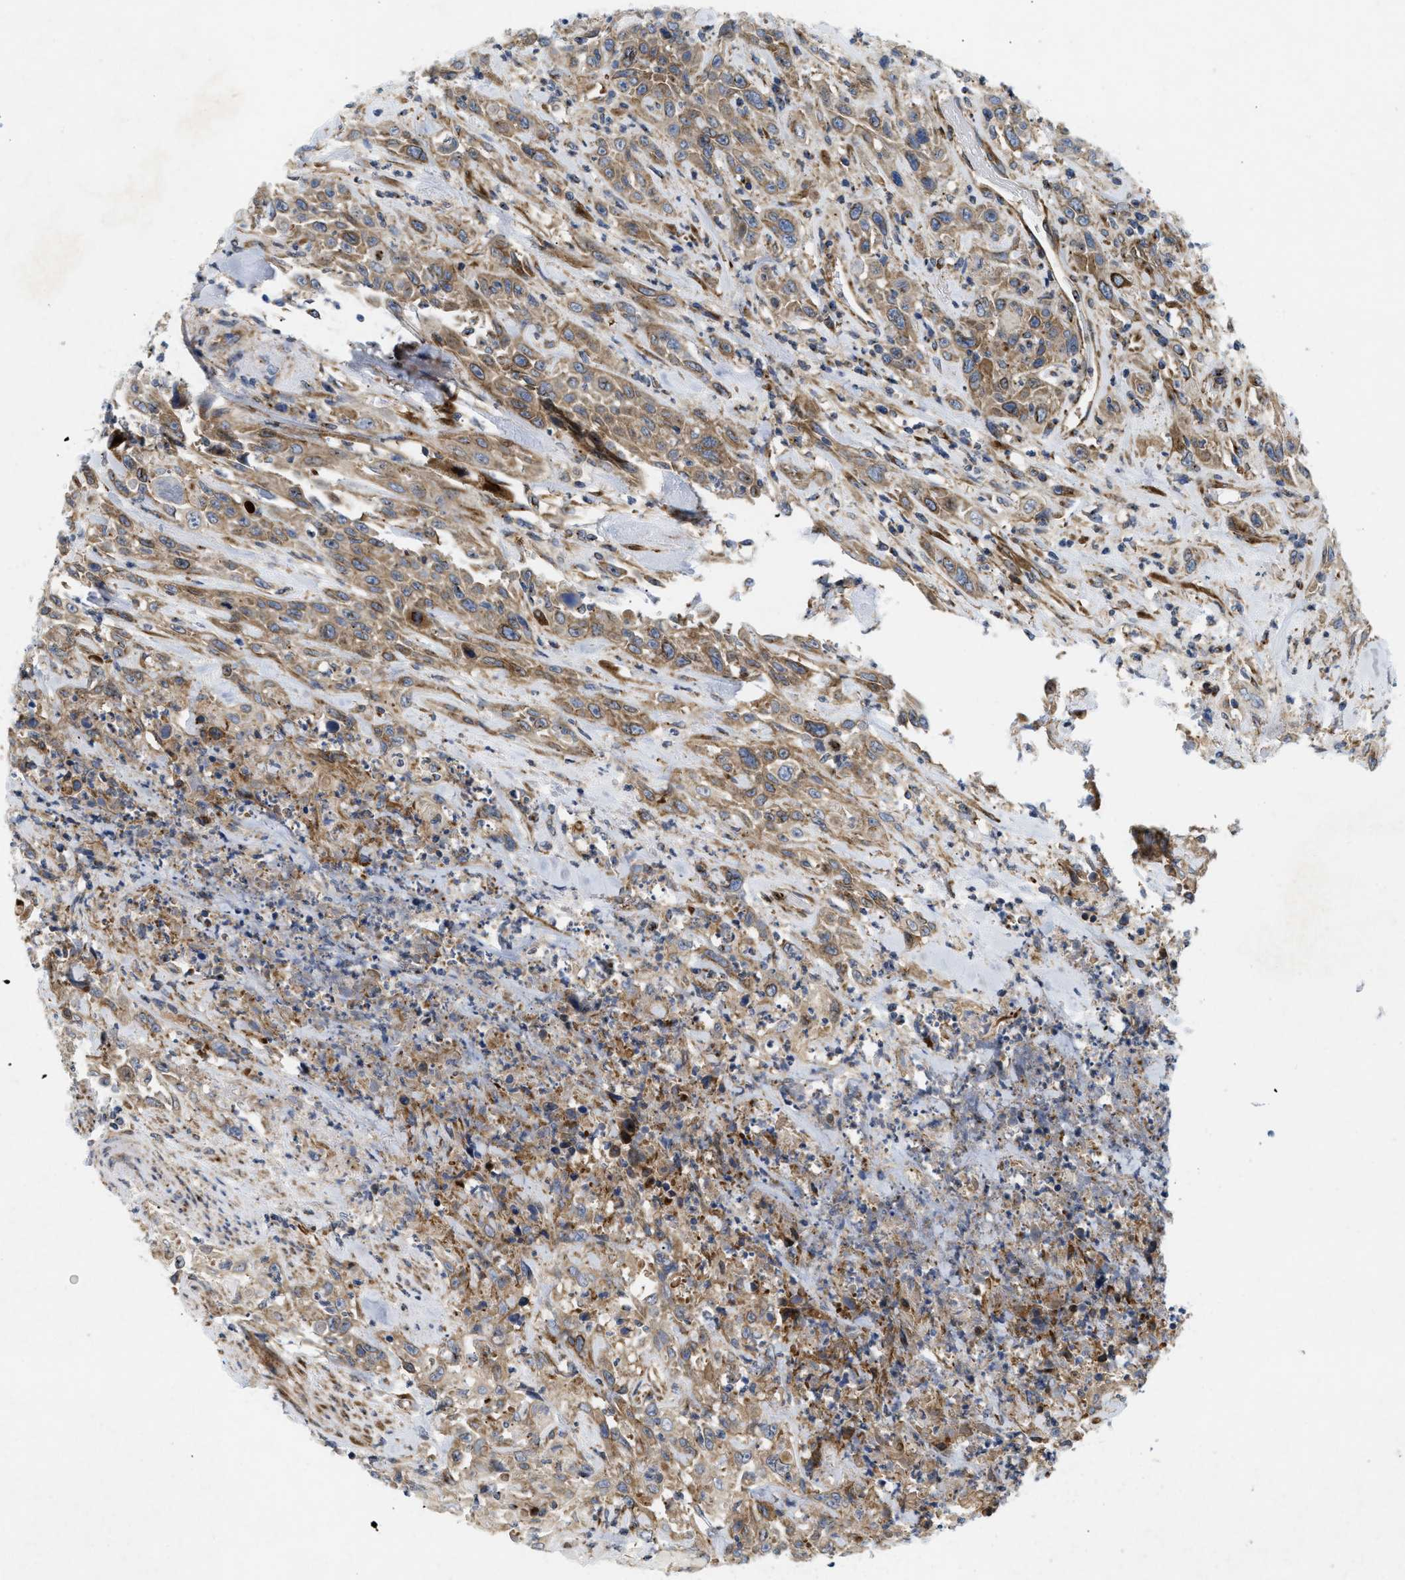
{"staining": {"intensity": "moderate", "quantity": ">75%", "location": "cytoplasmic/membranous"}, "tissue": "urothelial cancer", "cell_type": "Tumor cells", "image_type": "cancer", "snomed": [{"axis": "morphology", "description": "Urothelial carcinoma, High grade"}, {"axis": "topography", "description": "Urinary bladder"}], "caption": "High-power microscopy captured an immunohistochemistry image of urothelial cancer, revealing moderate cytoplasmic/membranous staining in approximately >75% of tumor cells.", "gene": "DCTN4", "patient": {"sex": "female", "age": 84}}